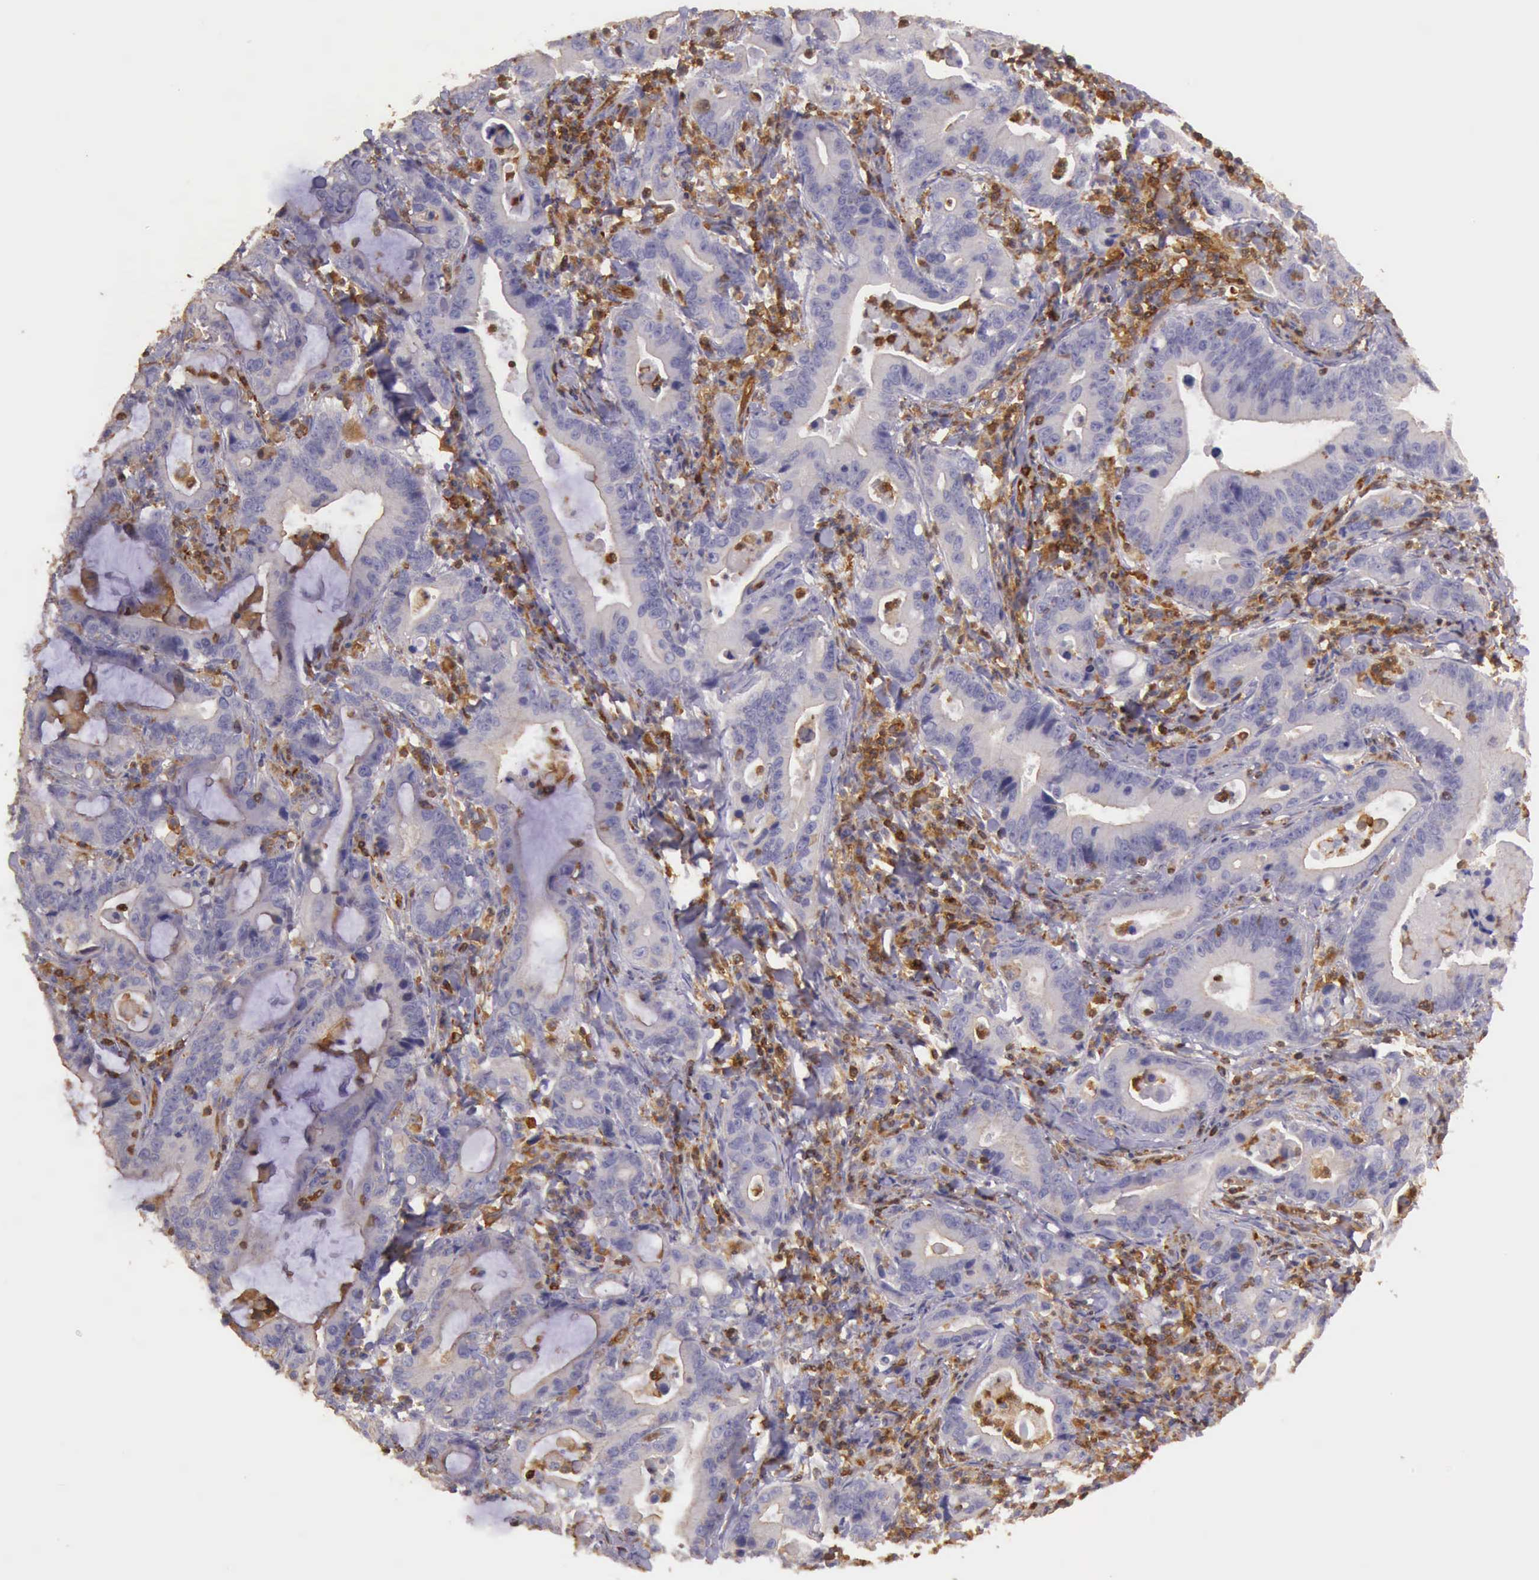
{"staining": {"intensity": "negative", "quantity": "none", "location": "none"}, "tissue": "stomach cancer", "cell_type": "Tumor cells", "image_type": "cancer", "snomed": [{"axis": "morphology", "description": "Adenocarcinoma, NOS"}, {"axis": "topography", "description": "Stomach, upper"}], "caption": "Stomach cancer was stained to show a protein in brown. There is no significant staining in tumor cells.", "gene": "ARHGAP4", "patient": {"sex": "male", "age": 63}}